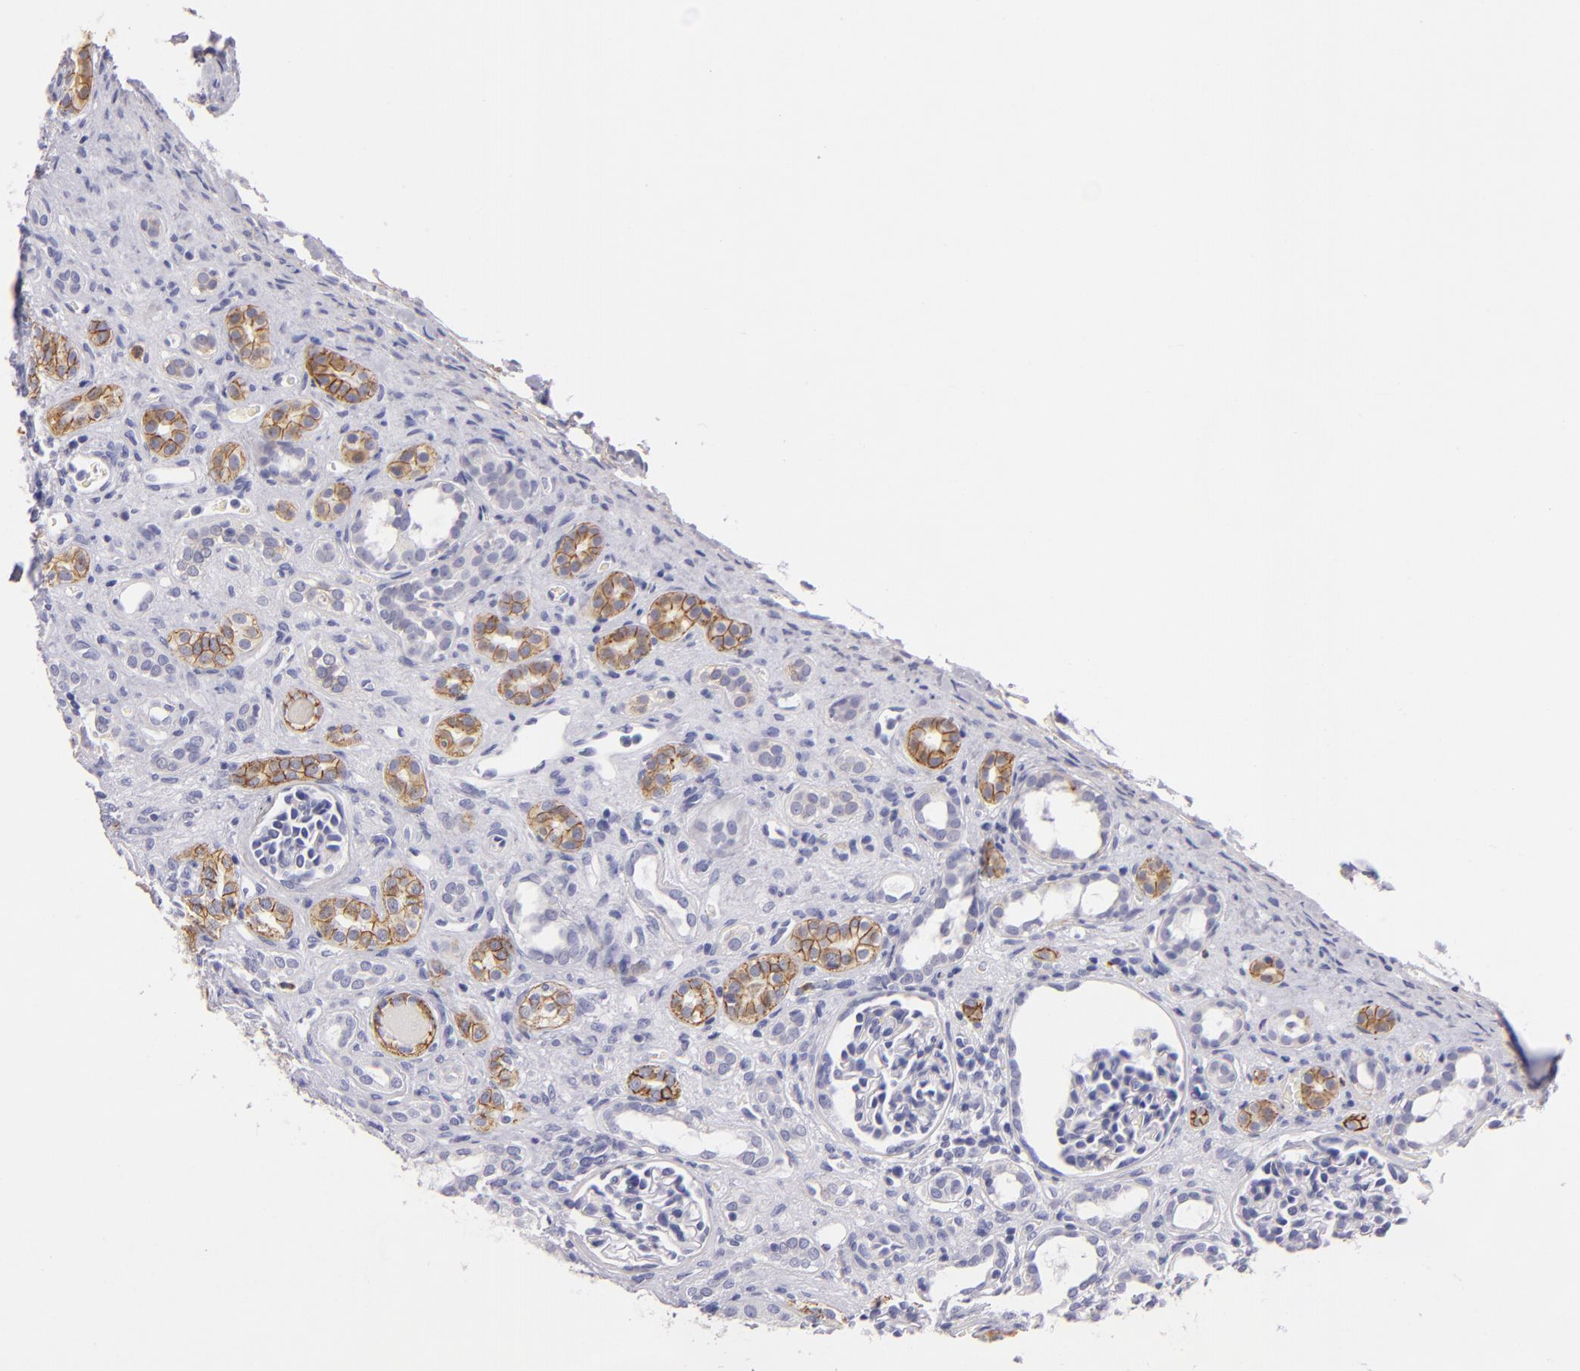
{"staining": {"intensity": "negative", "quantity": "none", "location": "none"}, "tissue": "kidney", "cell_type": "Cells in glomeruli", "image_type": "normal", "snomed": [{"axis": "morphology", "description": "Normal tissue, NOS"}, {"axis": "topography", "description": "Kidney"}], "caption": "DAB immunohistochemical staining of normal human kidney displays no significant positivity in cells in glomeruli.", "gene": "CDH3", "patient": {"sex": "male", "age": 7}}